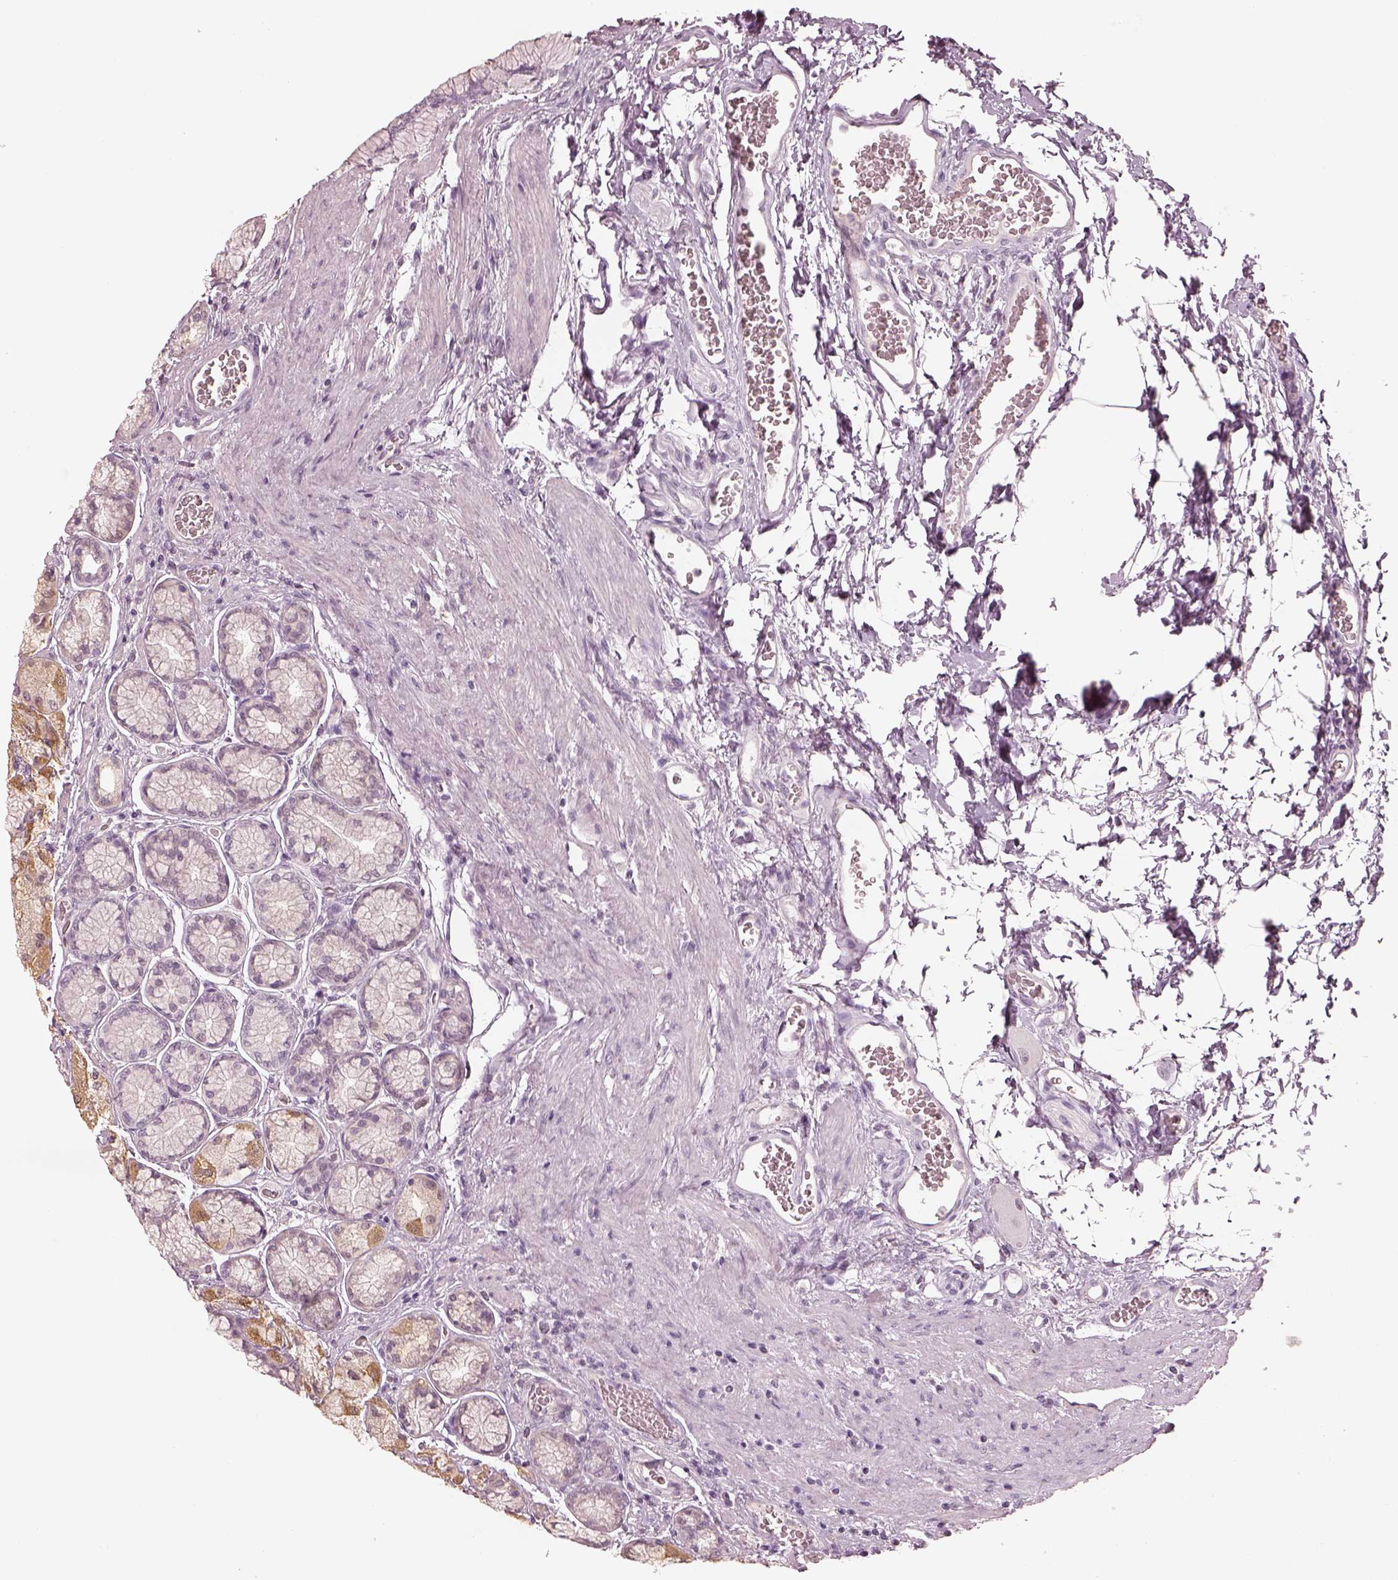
{"staining": {"intensity": "moderate", "quantity": "<25%", "location": "cytoplasmic/membranous"}, "tissue": "stomach", "cell_type": "Glandular cells", "image_type": "normal", "snomed": [{"axis": "morphology", "description": "Normal tissue, NOS"}, {"axis": "morphology", "description": "Adenocarcinoma, NOS"}, {"axis": "morphology", "description": "Adenocarcinoma, High grade"}, {"axis": "topography", "description": "Stomach, upper"}, {"axis": "topography", "description": "Stomach"}], "caption": "IHC of unremarkable human stomach reveals low levels of moderate cytoplasmic/membranous staining in about <25% of glandular cells.", "gene": "EGR4", "patient": {"sex": "female", "age": 65}}